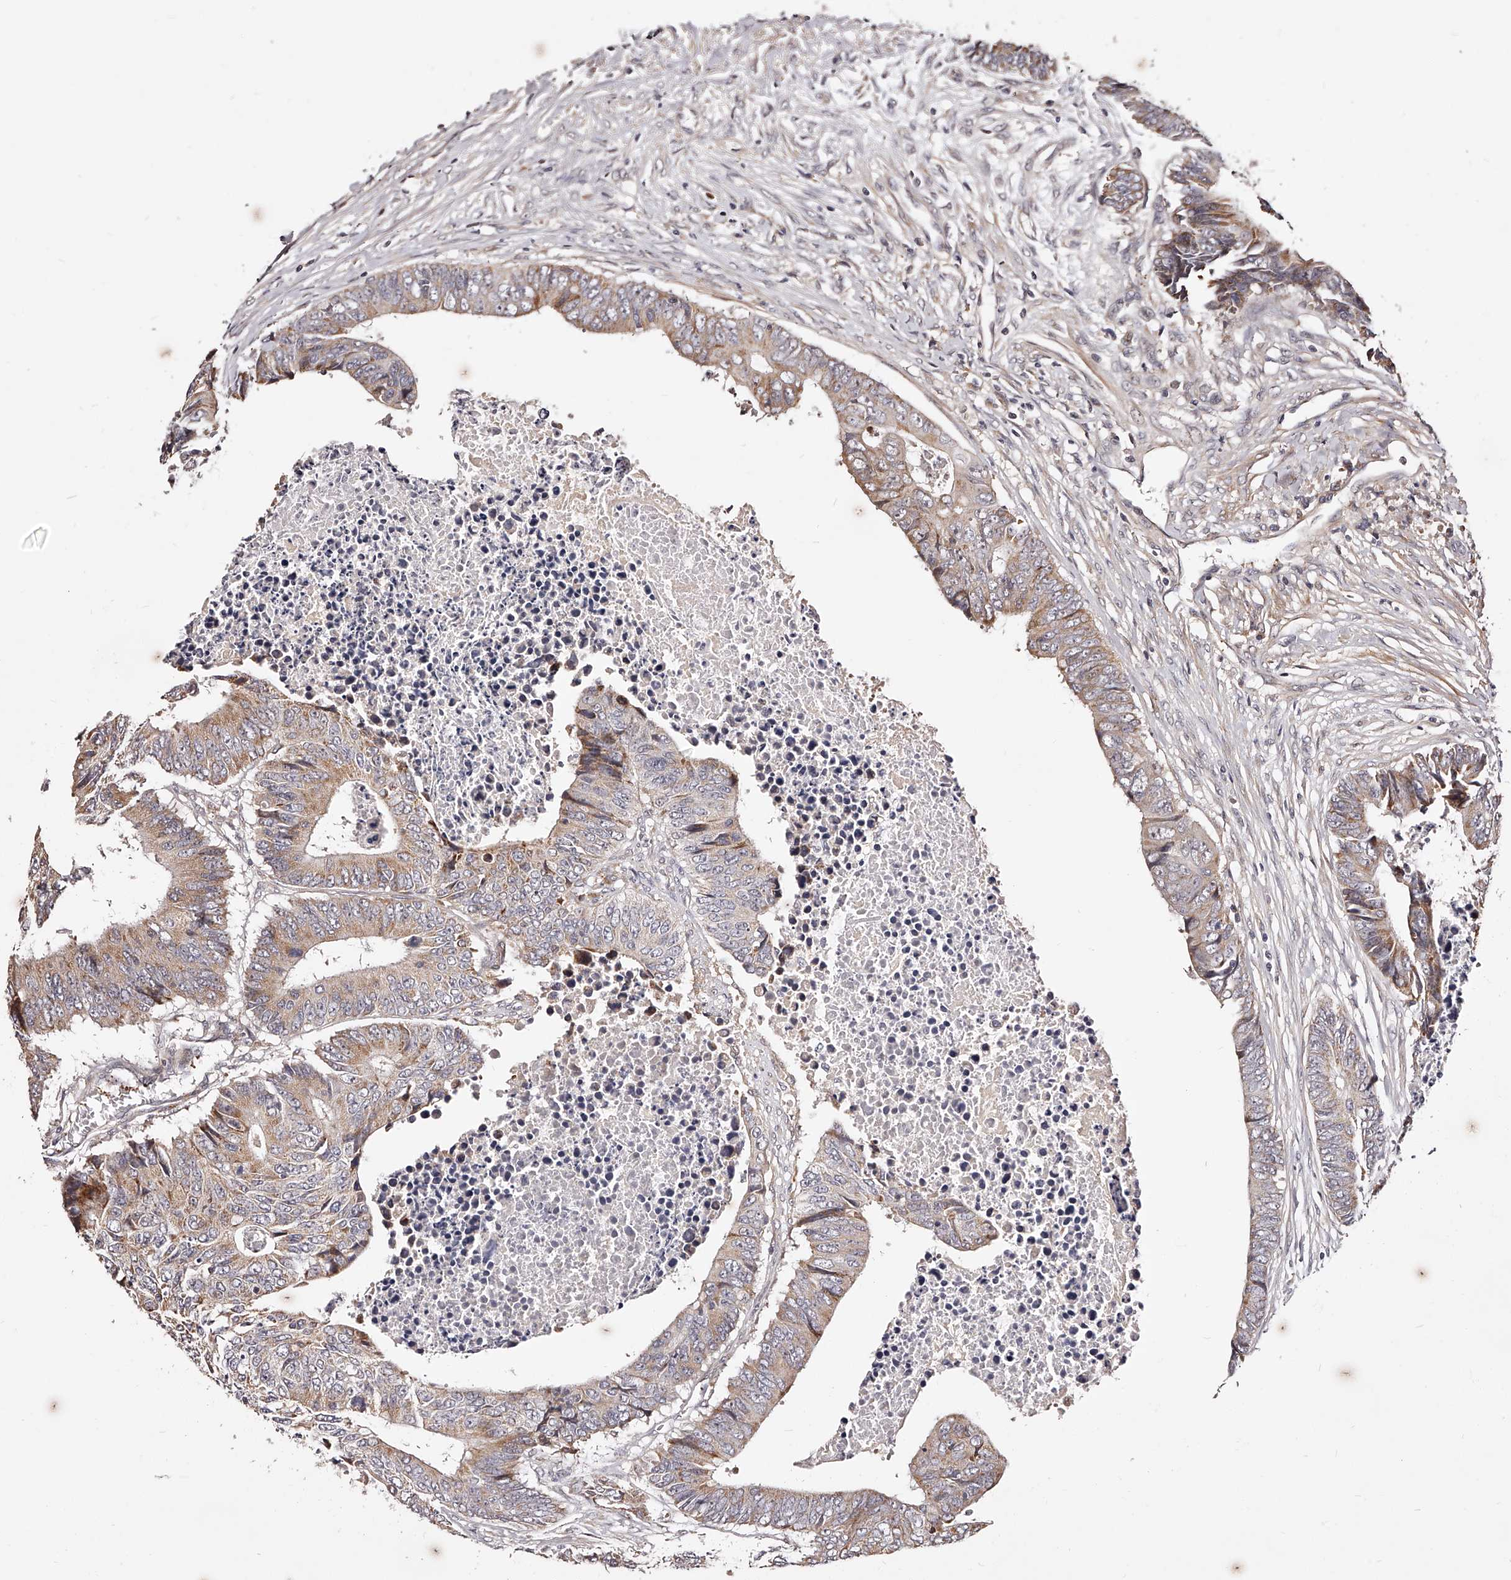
{"staining": {"intensity": "weak", "quantity": ">75%", "location": "cytoplasmic/membranous"}, "tissue": "colorectal cancer", "cell_type": "Tumor cells", "image_type": "cancer", "snomed": [{"axis": "morphology", "description": "Adenocarcinoma, NOS"}, {"axis": "topography", "description": "Rectum"}], "caption": "Colorectal cancer (adenocarcinoma) tissue reveals weak cytoplasmic/membranous expression in about >75% of tumor cells, visualized by immunohistochemistry.", "gene": "ZNF502", "patient": {"sex": "male", "age": 84}}